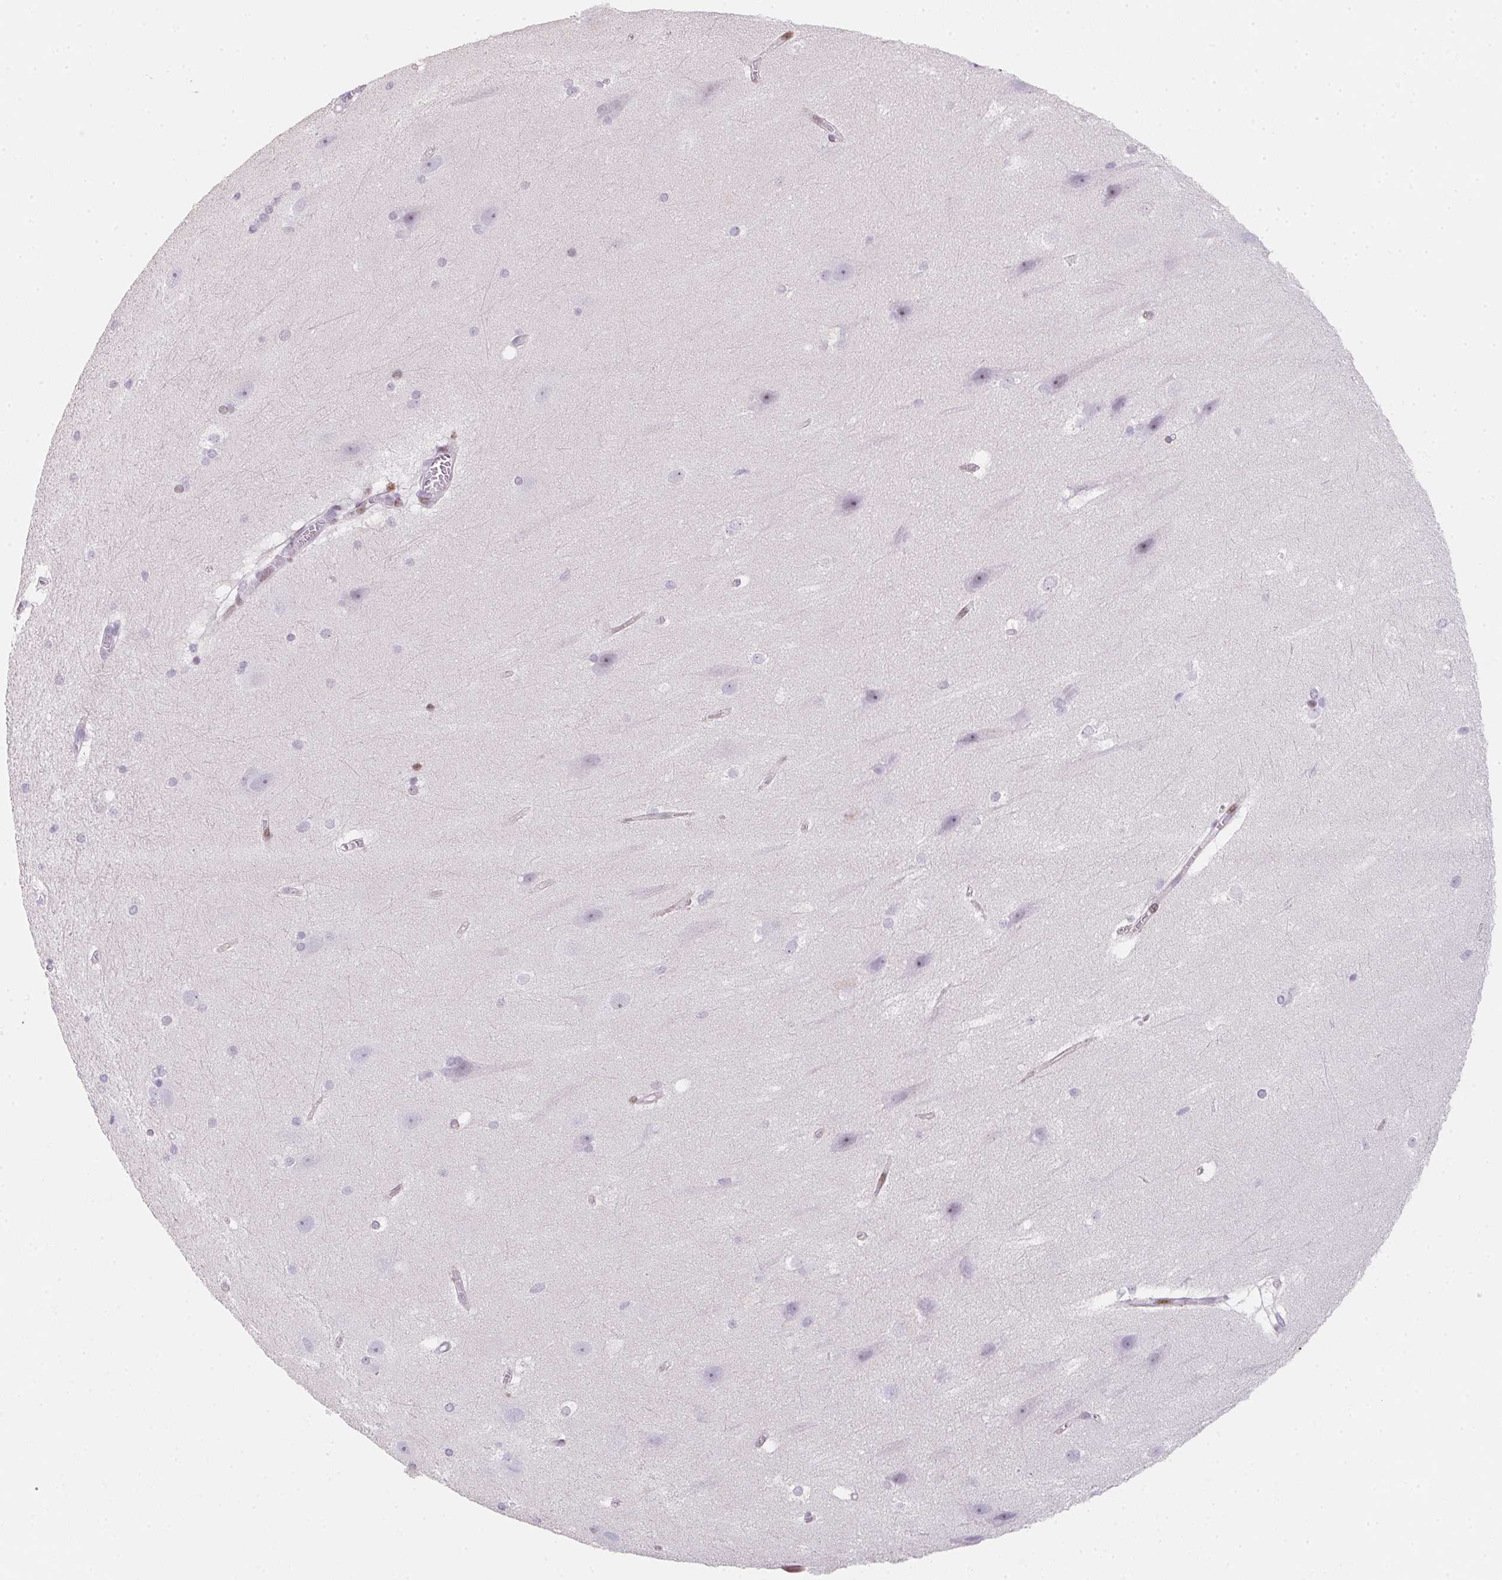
{"staining": {"intensity": "negative", "quantity": "none", "location": "none"}, "tissue": "hippocampus", "cell_type": "Glial cells", "image_type": "normal", "snomed": [{"axis": "morphology", "description": "Normal tissue, NOS"}, {"axis": "topography", "description": "Cerebral cortex"}, {"axis": "topography", "description": "Hippocampus"}], "caption": "IHC of benign hippocampus reveals no positivity in glial cells.", "gene": "MYL4", "patient": {"sex": "female", "age": 19}}